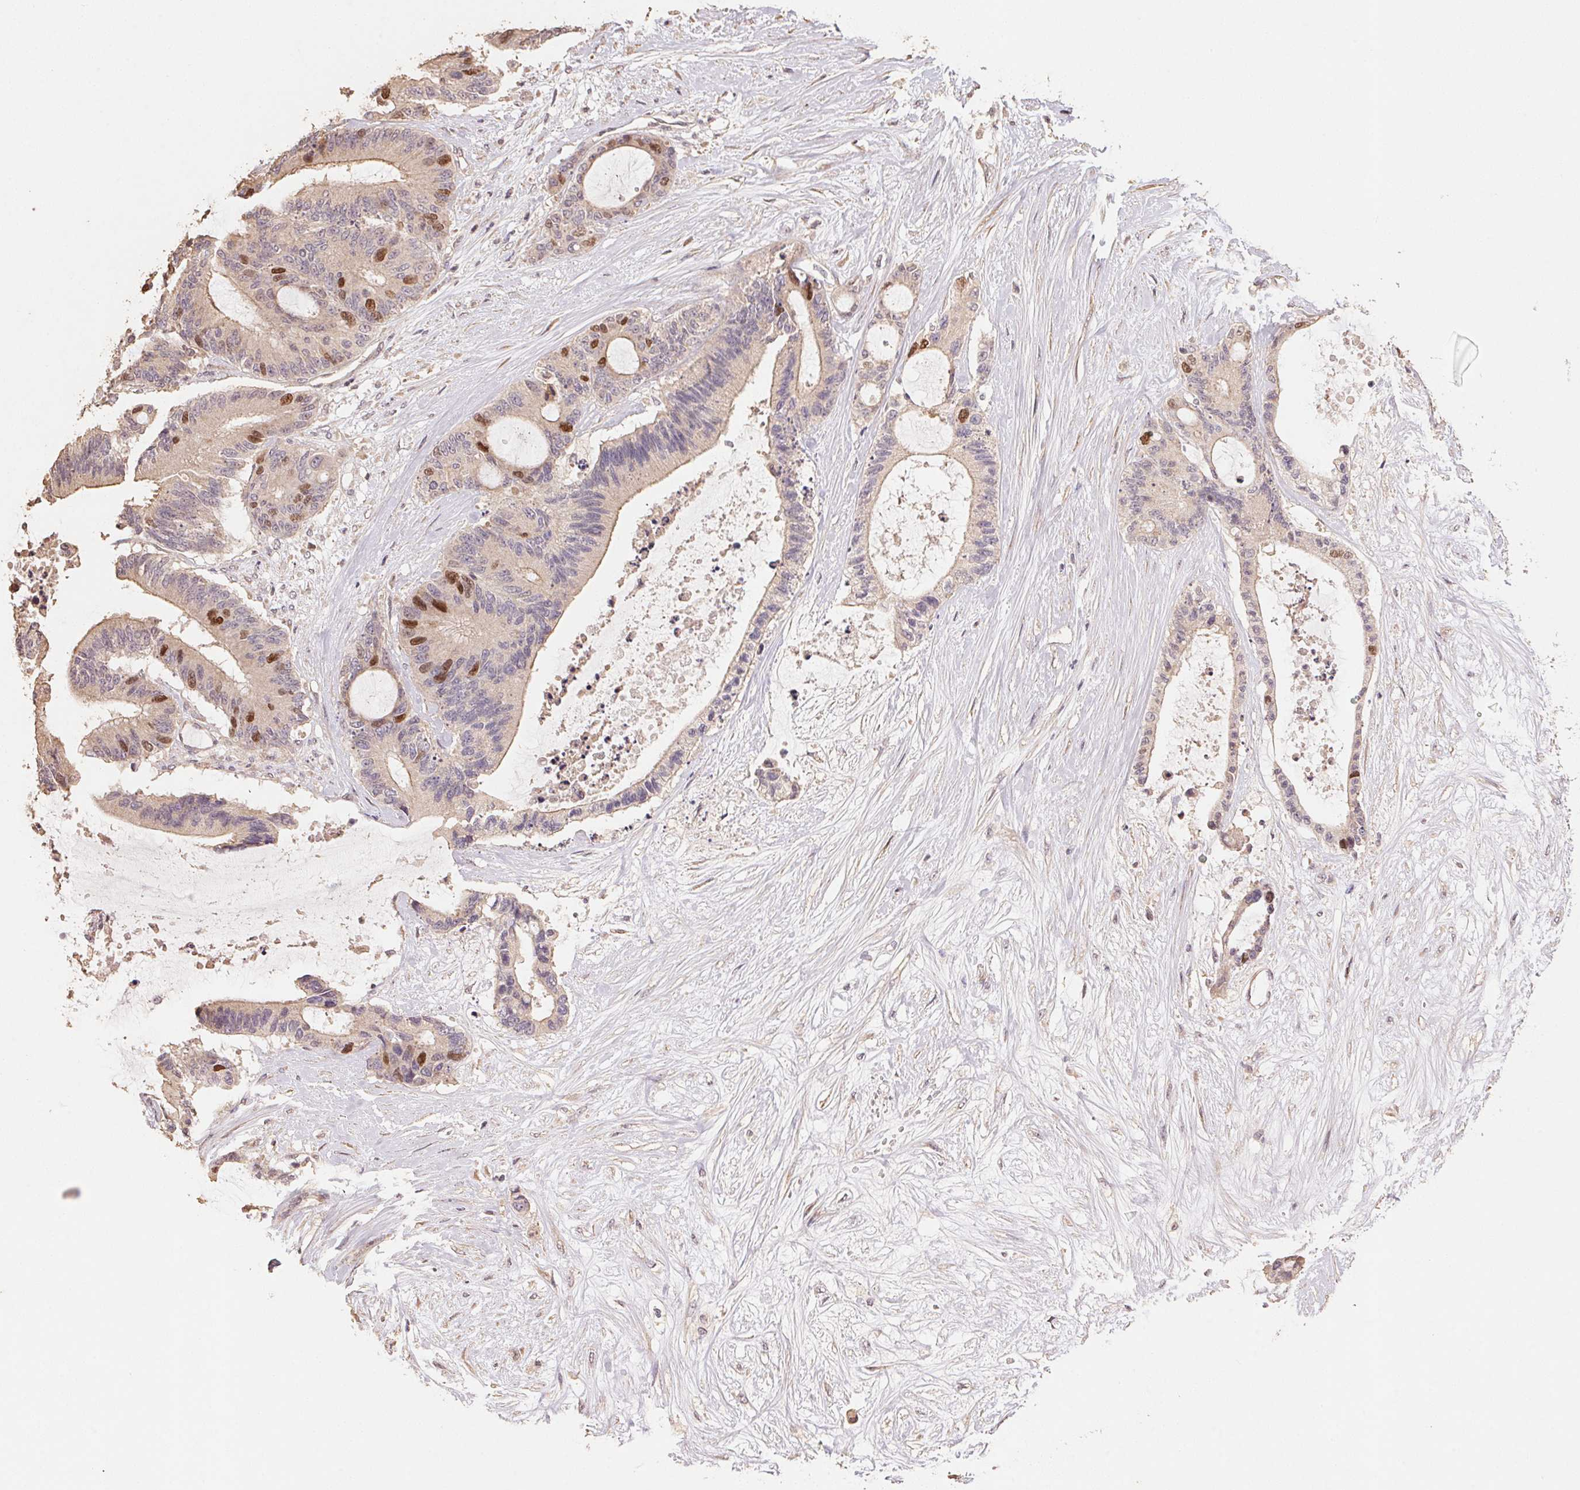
{"staining": {"intensity": "strong", "quantity": "<25%", "location": "nuclear"}, "tissue": "liver cancer", "cell_type": "Tumor cells", "image_type": "cancer", "snomed": [{"axis": "morphology", "description": "Normal tissue, NOS"}, {"axis": "morphology", "description": "Cholangiocarcinoma"}, {"axis": "topography", "description": "Liver"}, {"axis": "topography", "description": "Peripheral nerve tissue"}], "caption": "Protein expression analysis of liver cholangiocarcinoma reveals strong nuclear positivity in about <25% of tumor cells.", "gene": "CENPF", "patient": {"sex": "female", "age": 73}}